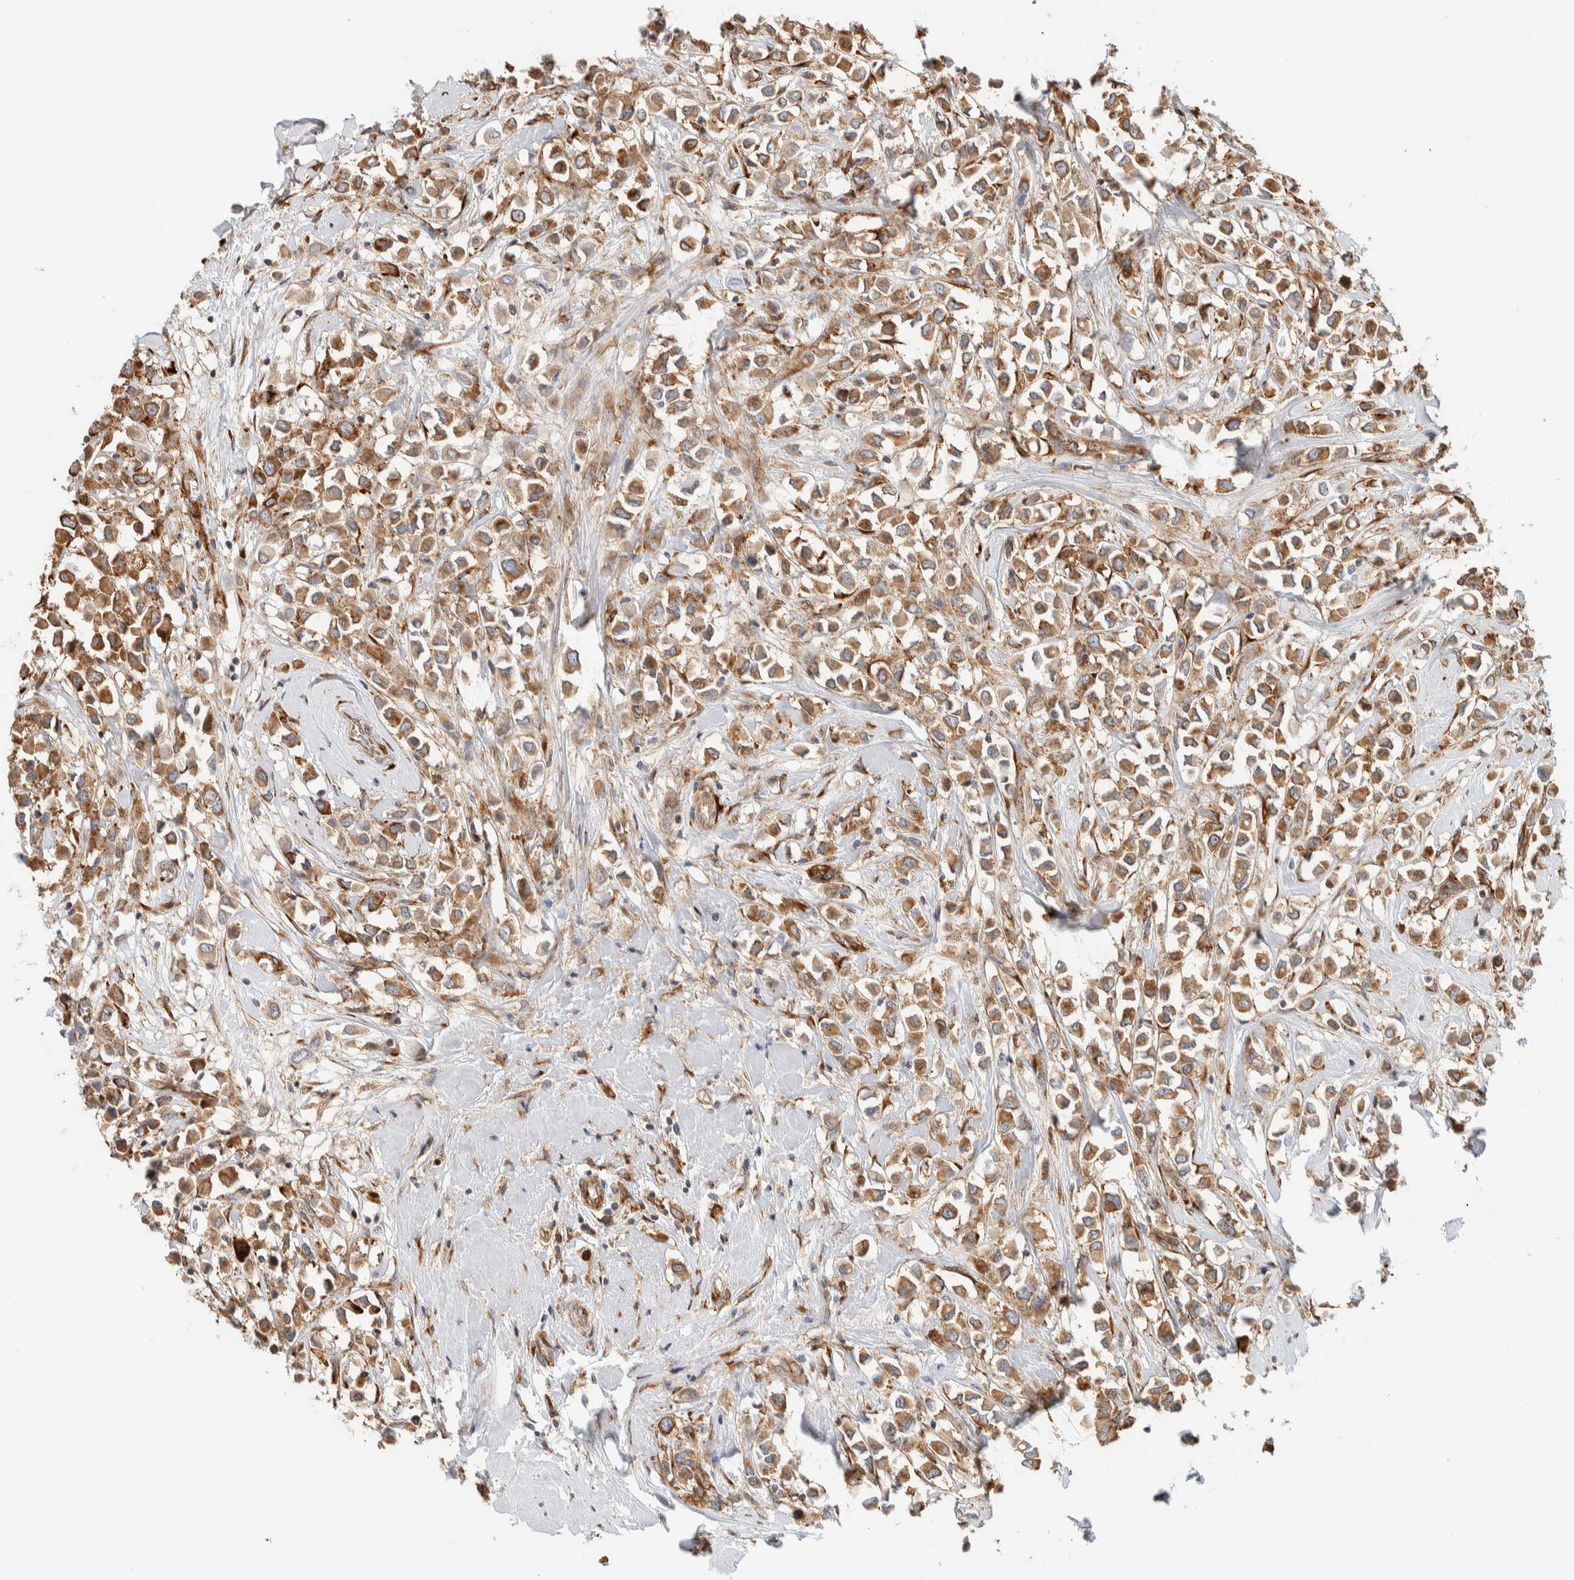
{"staining": {"intensity": "moderate", "quantity": ">75%", "location": "cytoplasmic/membranous"}, "tissue": "breast cancer", "cell_type": "Tumor cells", "image_type": "cancer", "snomed": [{"axis": "morphology", "description": "Duct carcinoma"}, {"axis": "topography", "description": "Breast"}], "caption": "Brown immunohistochemical staining in human breast infiltrating ductal carcinoma demonstrates moderate cytoplasmic/membranous staining in about >75% of tumor cells. Using DAB (3,3'-diaminobenzidine) (brown) and hematoxylin (blue) stains, captured at high magnification using brightfield microscopy.", "gene": "LLGL2", "patient": {"sex": "female", "age": 61}}